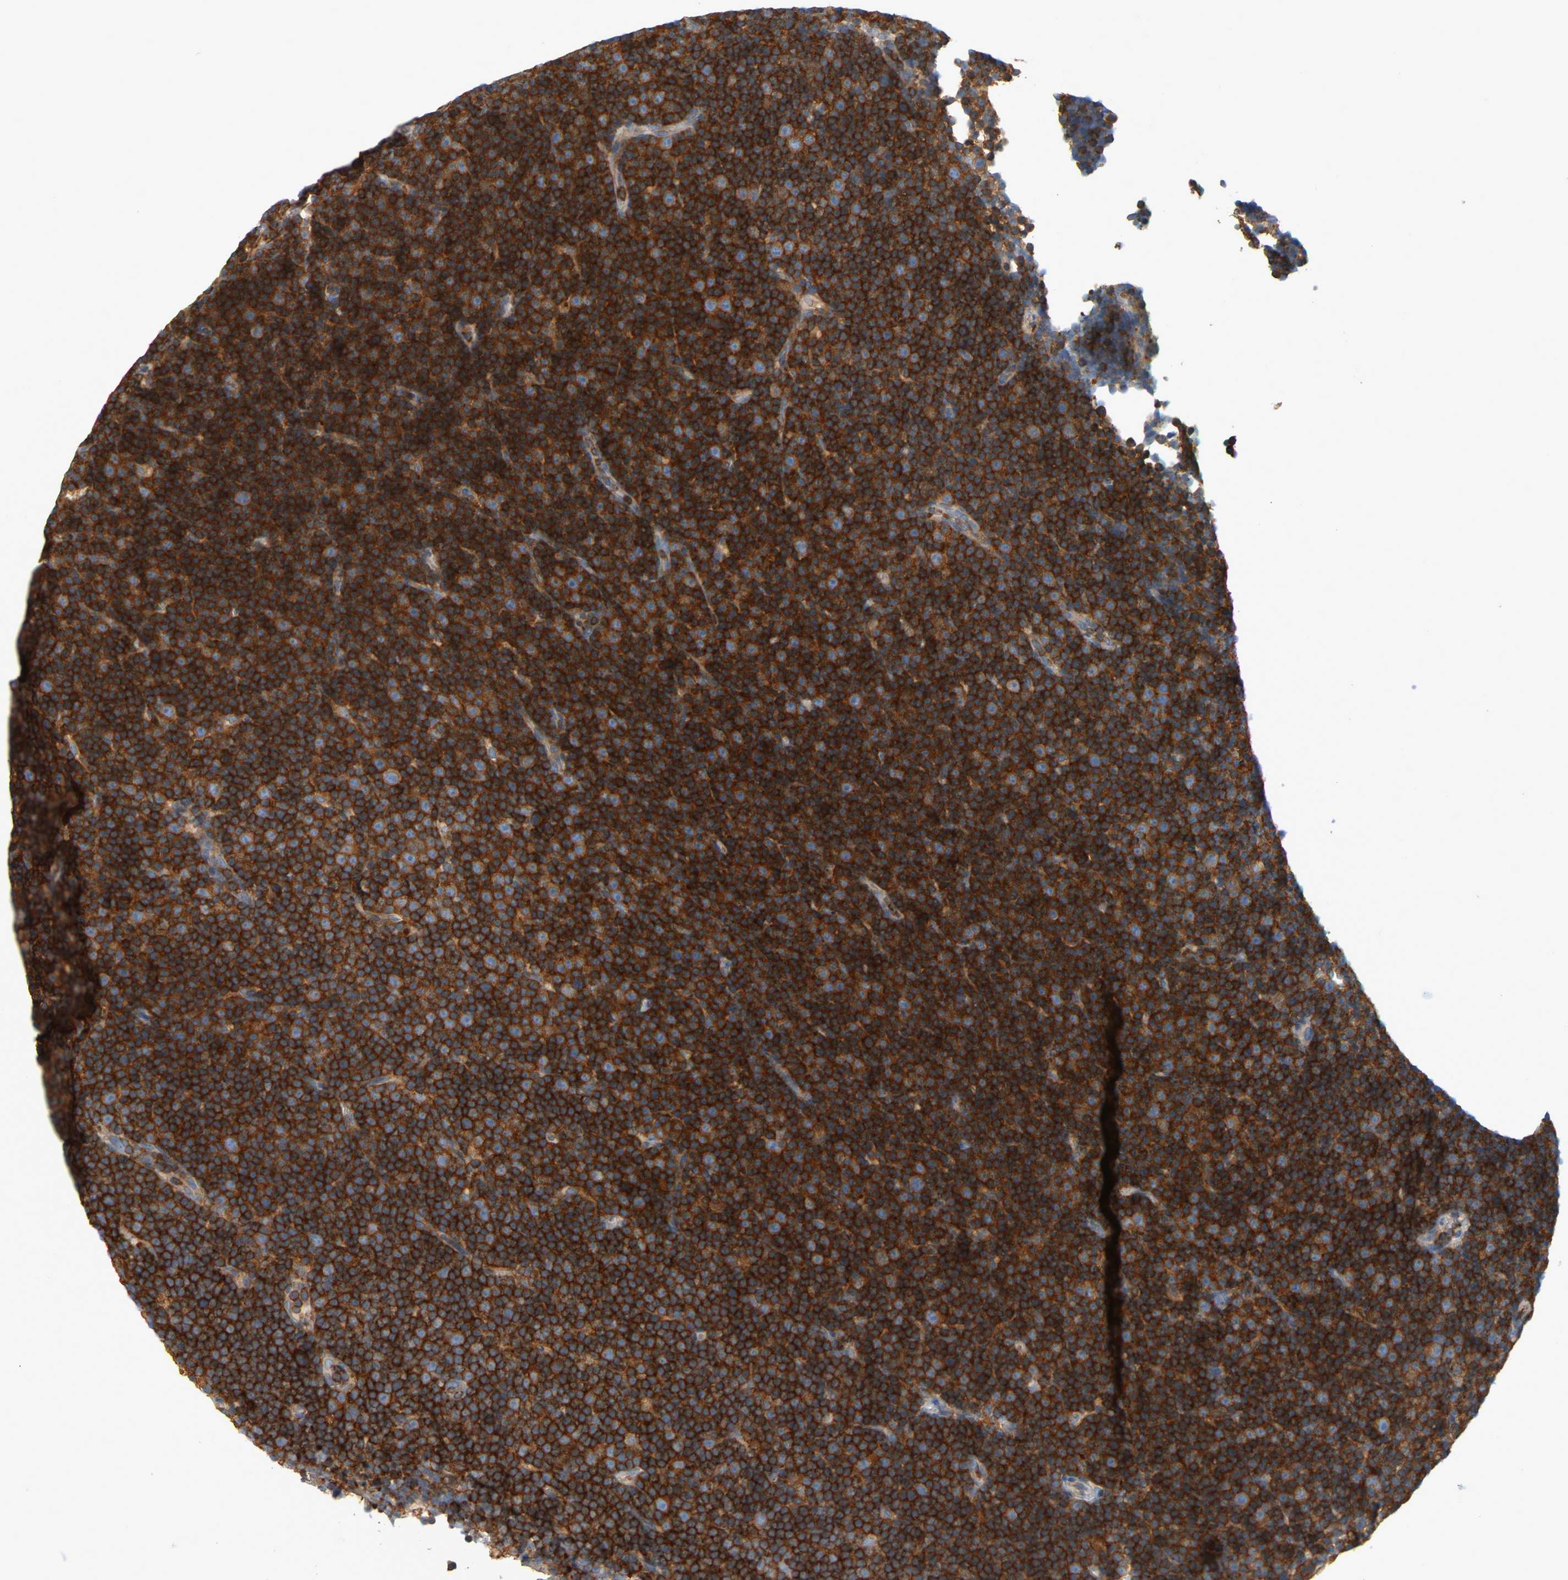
{"staining": {"intensity": "strong", "quantity": ">75%", "location": "cytoplasmic/membranous"}, "tissue": "lymphoma", "cell_type": "Tumor cells", "image_type": "cancer", "snomed": [{"axis": "morphology", "description": "Malignant lymphoma, non-Hodgkin's type, Low grade"}, {"axis": "topography", "description": "Lymph node"}], "caption": "Protein analysis of lymphoma tissue shows strong cytoplasmic/membranous staining in approximately >75% of tumor cells. (IHC, brightfield microscopy, high magnification).", "gene": "AKAP13", "patient": {"sex": "female", "age": 67}}